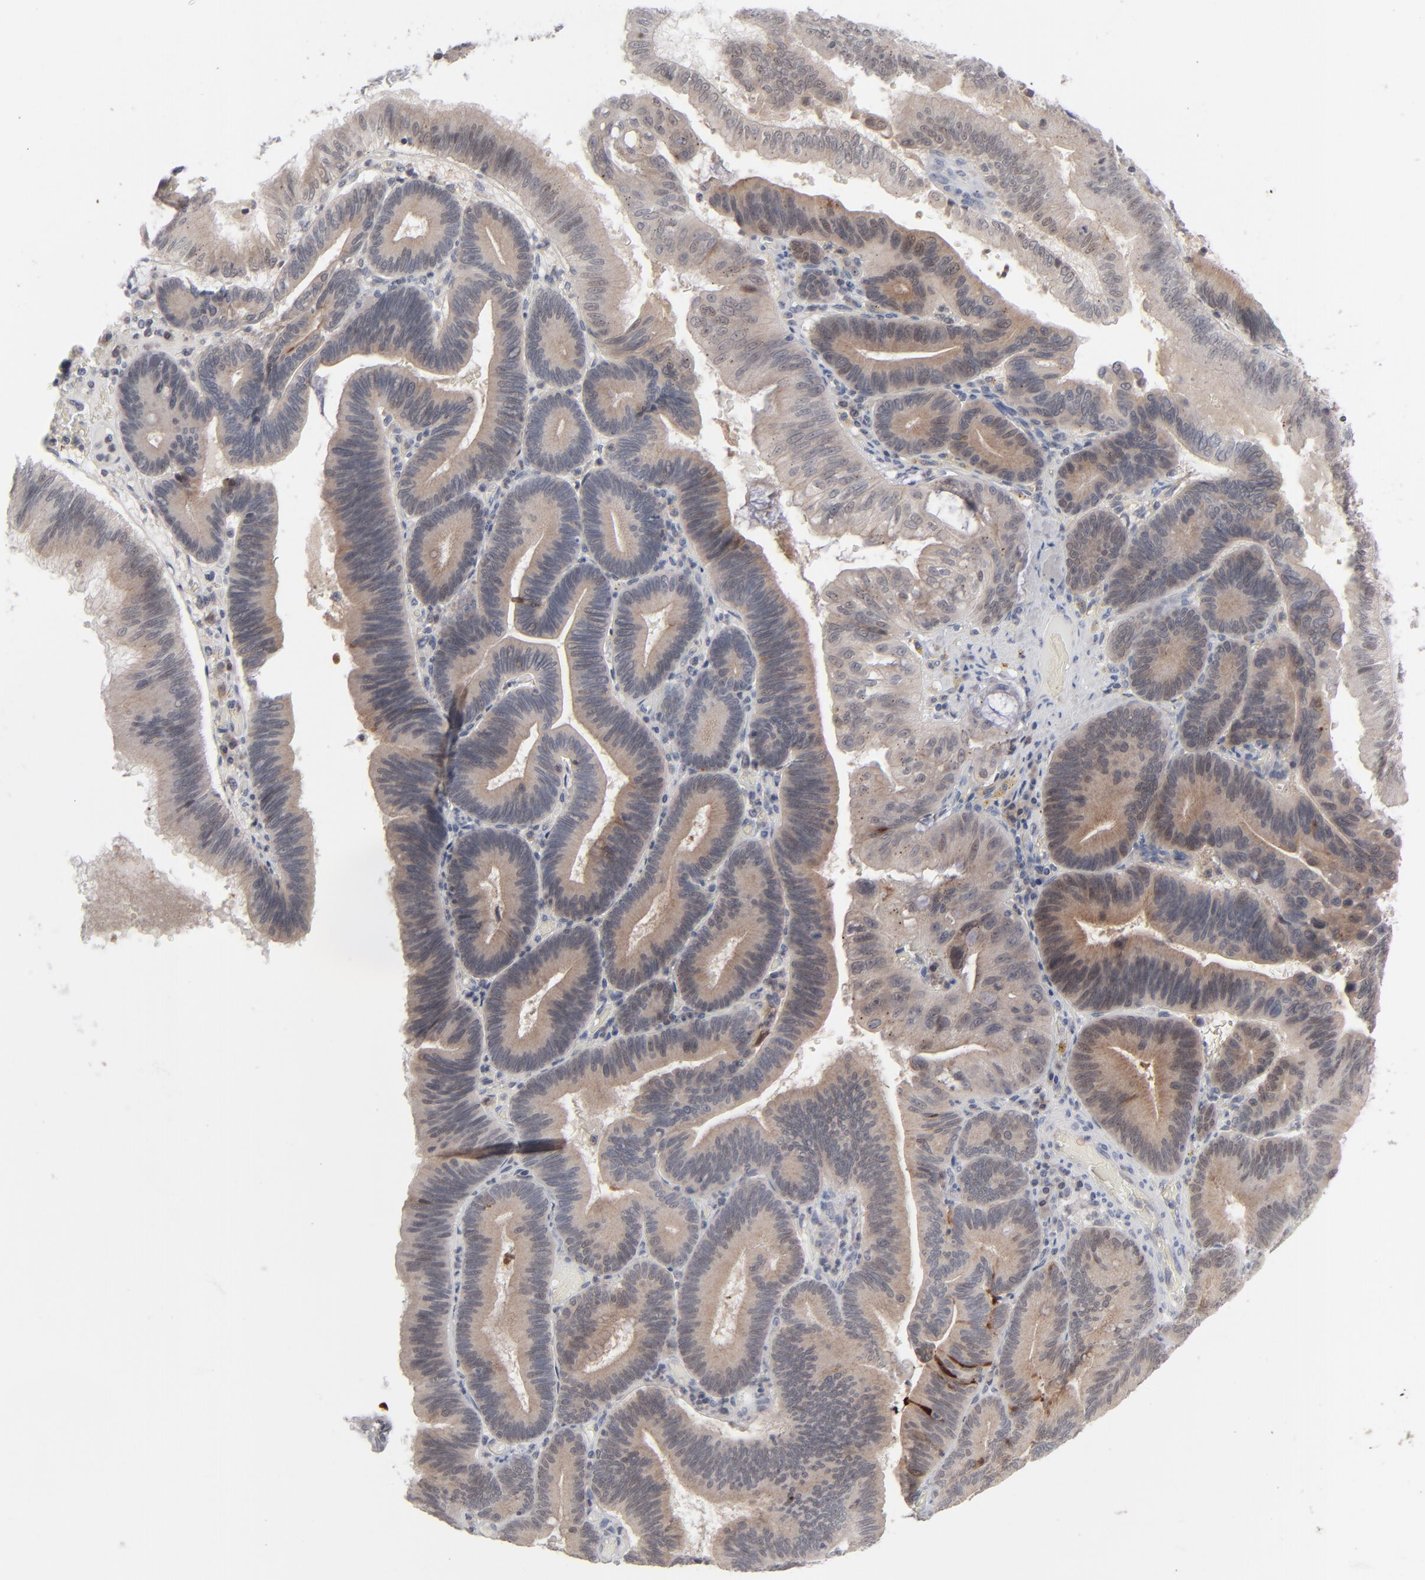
{"staining": {"intensity": "moderate", "quantity": ">75%", "location": "cytoplasmic/membranous"}, "tissue": "pancreatic cancer", "cell_type": "Tumor cells", "image_type": "cancer", "snomed": [{"axis": "morphology", "description": "Adenocarcinoma, NOS"}, {"axis": "topography", "description": "Pancreas"}], "caption": "Immunohistochemistry staining of pancreatic adenocarcinoma, which displays medium levels of moderate cytoplasmic/membranous staining in about >75% of tumor cells indicating moderate cytoplasmic/membranous protein expression. The staining was performed using DAB (3,3'-diaminobenzidine) (brown) for protein detection and nuclei were counterstained in hematoxylin (blue).", "gene": "POF1B", "patient": {"sex": "male", "age": 82}}